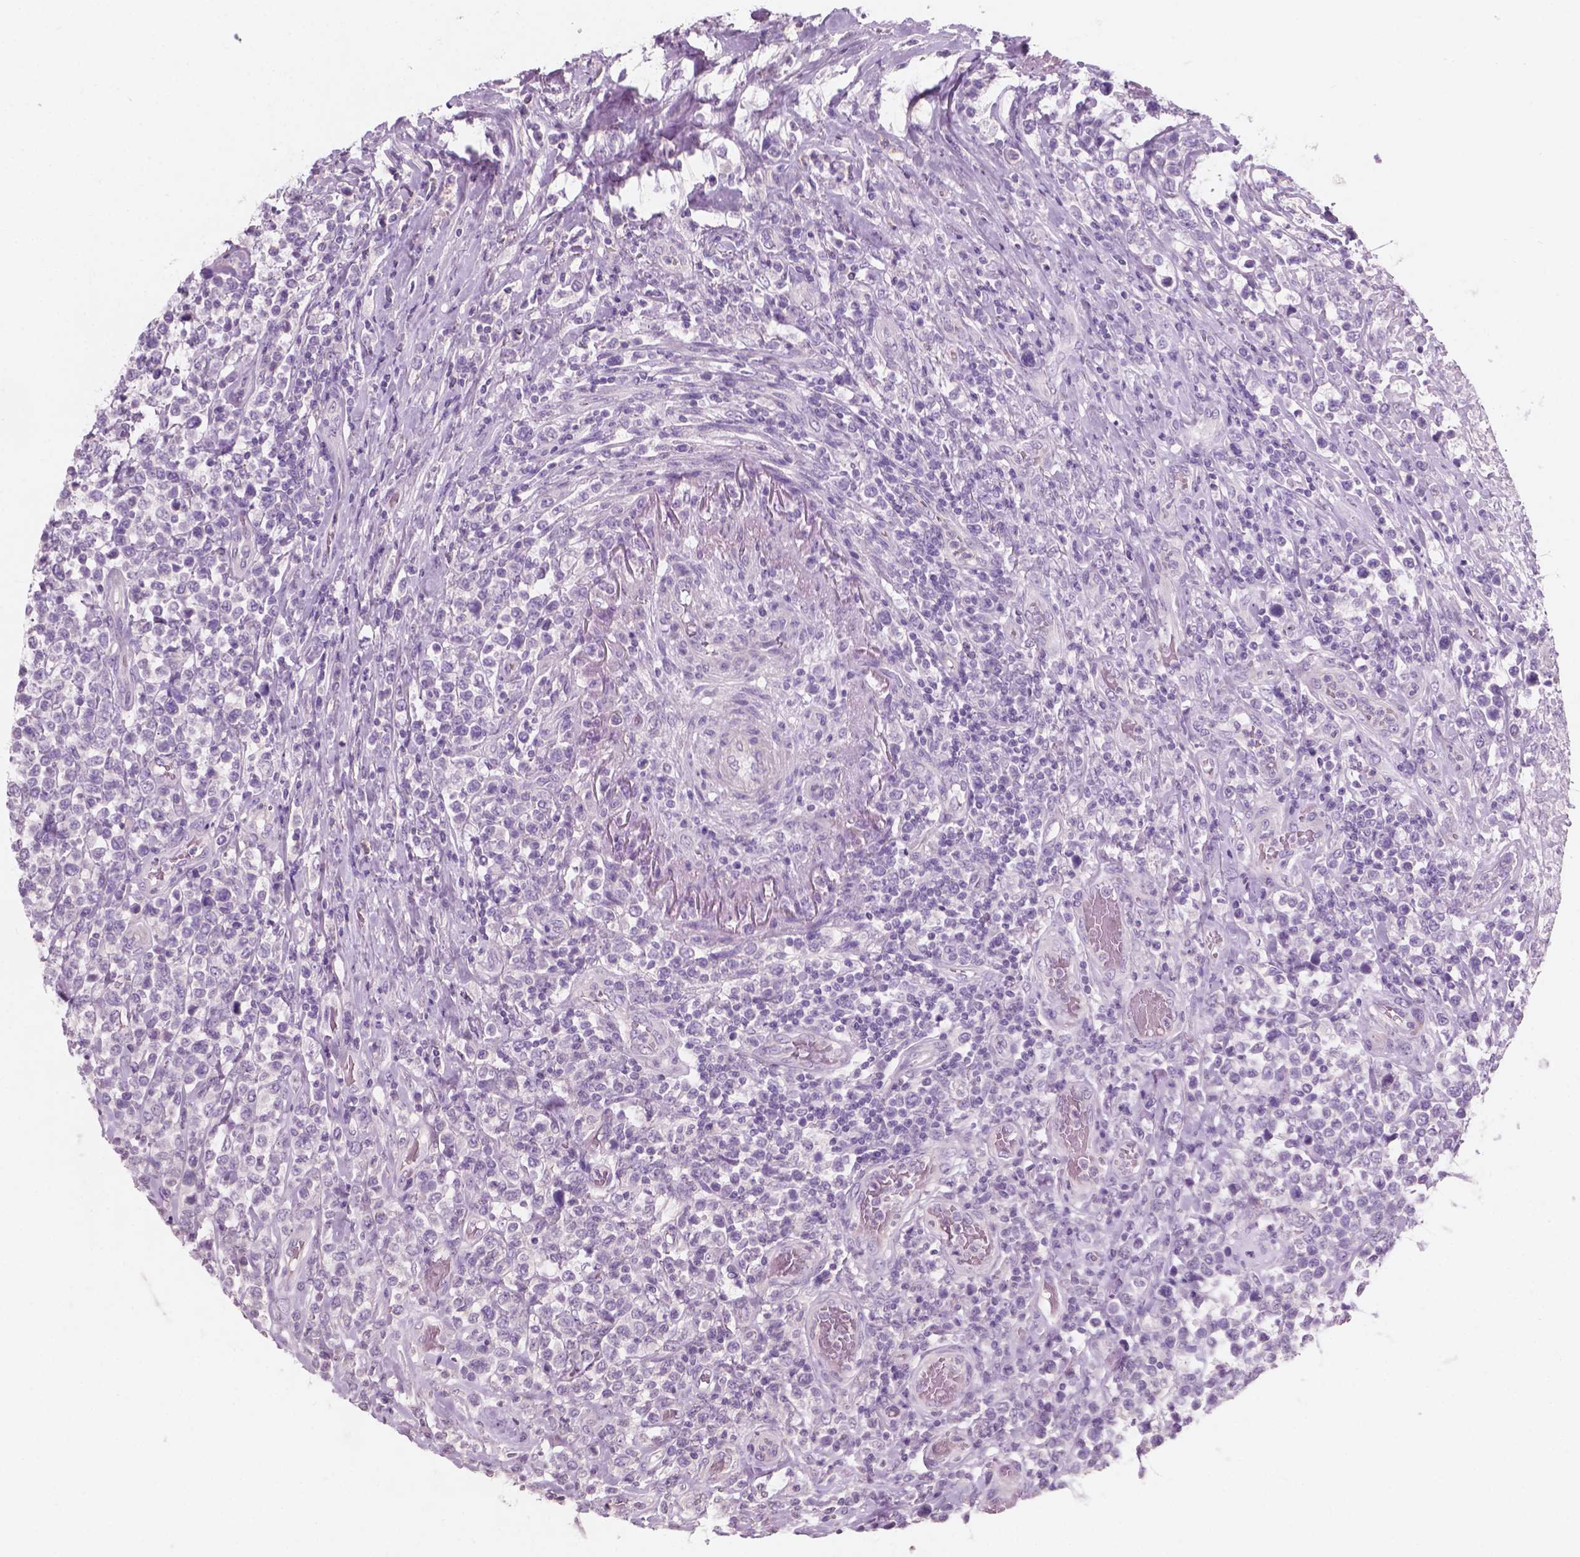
{"staining": {"intensity": "negative", "quantity": "none", "location": "none"}, "tissue": "lymphoma", "cell_type": "Tumor cells", "image_type": "cancer", "snomed": [{"axis": "morphology", "description": "Malignant lymphoma, non-Hodgkin's type, High grade"}, {"axis": "topography", "description": "Soft tissue"}], "caption": "Malignant lymphoma, non-Hodgkin's type (high-grade) stained for a protein using IHC reveals no staining tumor cells.", "gene": "AWAT1", "patient": {"sex": "female", "age": 56}}